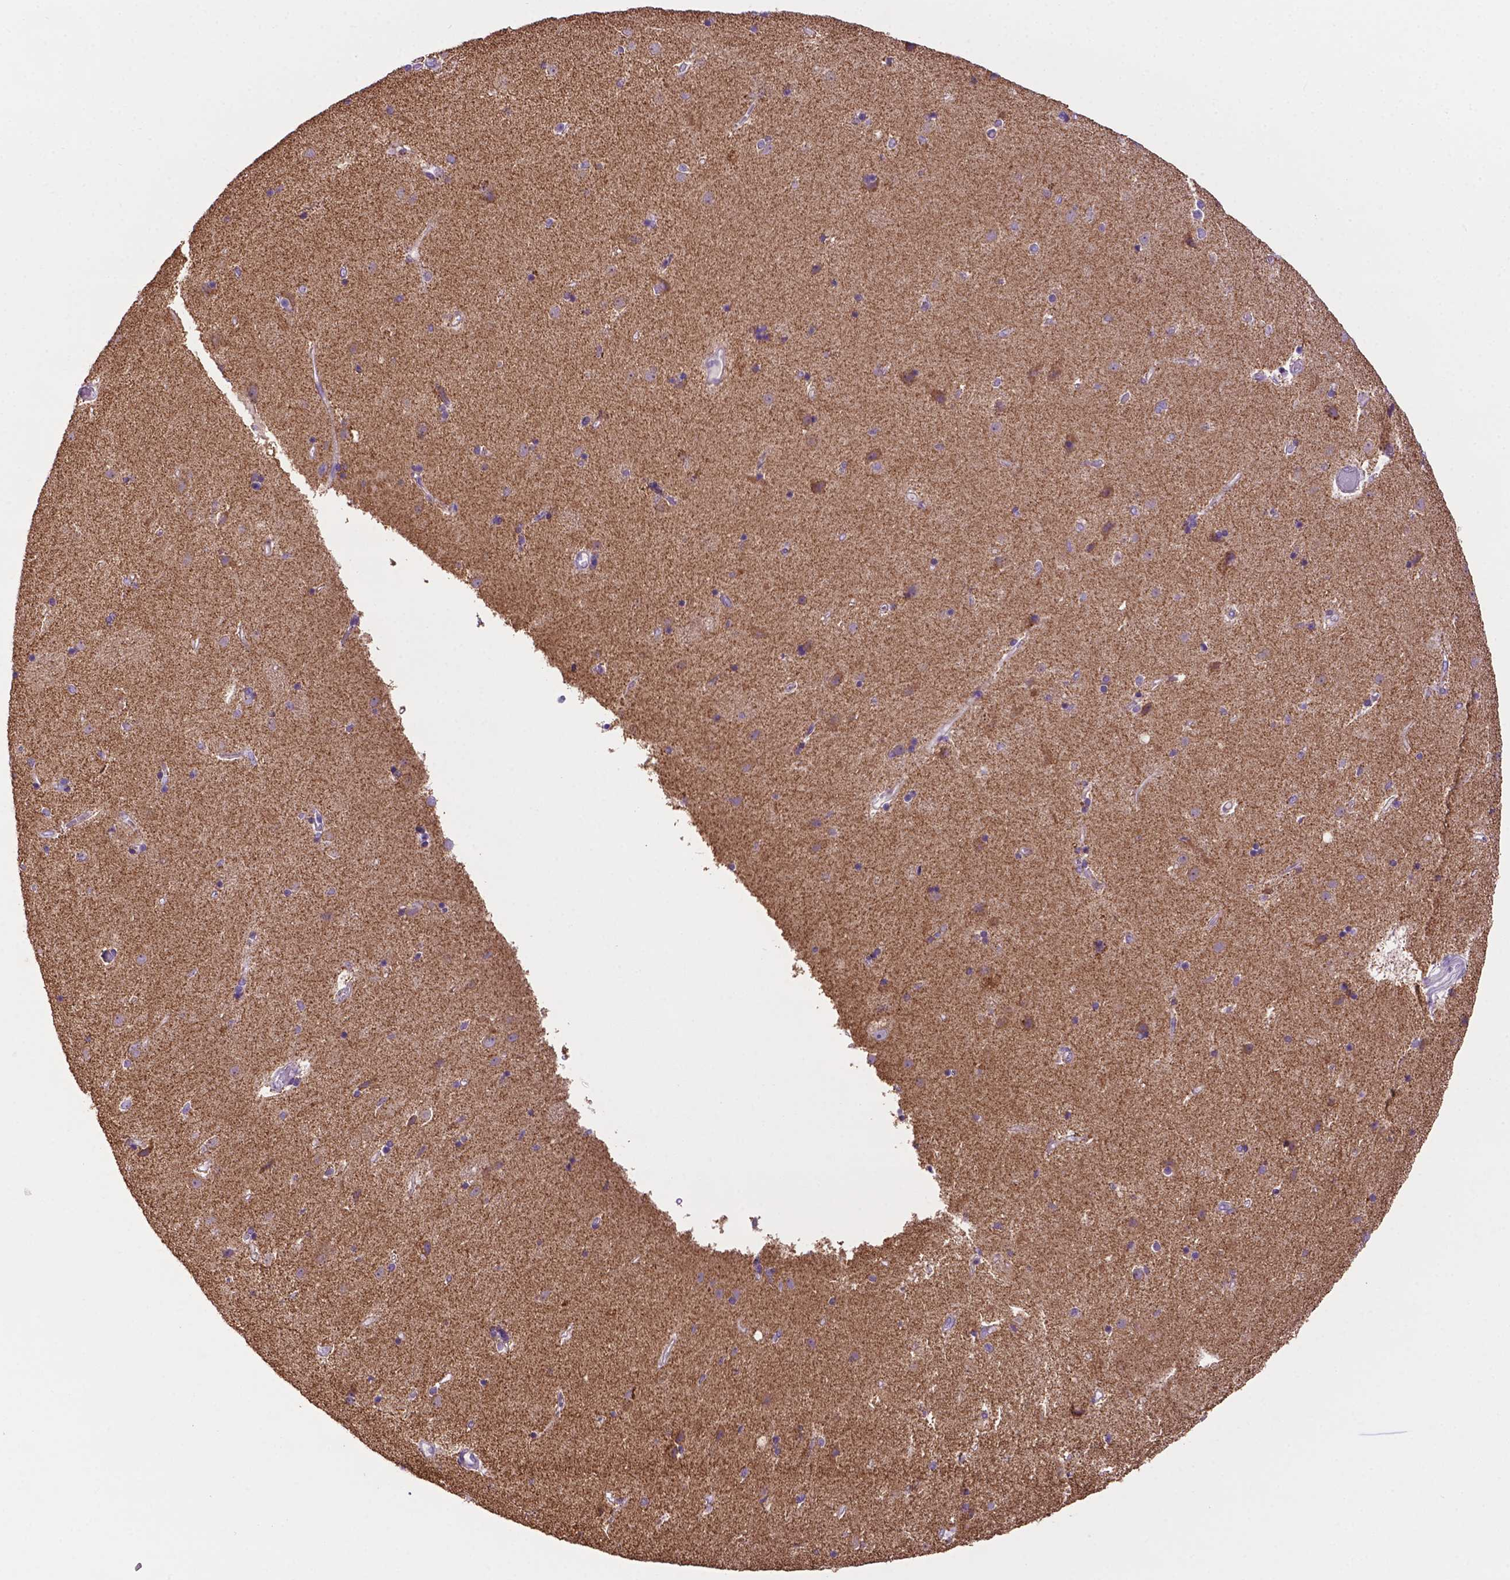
{"staining": {"intensity": "weak", "quantity": "25%-75%", "location": "cytoplasmic/membranous"}, "tissue": "caudate", "cell_type": "Glial cells", "image_type": "normal", "snomed": [{"axis": "morphology", "description": "Normal tissue, NOS"}, {"axis": "topography", "description": "Lateral ventricle wall"}], "caption": "There is low levels of weak cytoplasmic/membranous staining in glial cells of unremarkable caudate, as demonstrated by immunohistochemical staining (brown color).", "gene": "PHYHIP", "patient": {"sex": "female", "age": 71}}